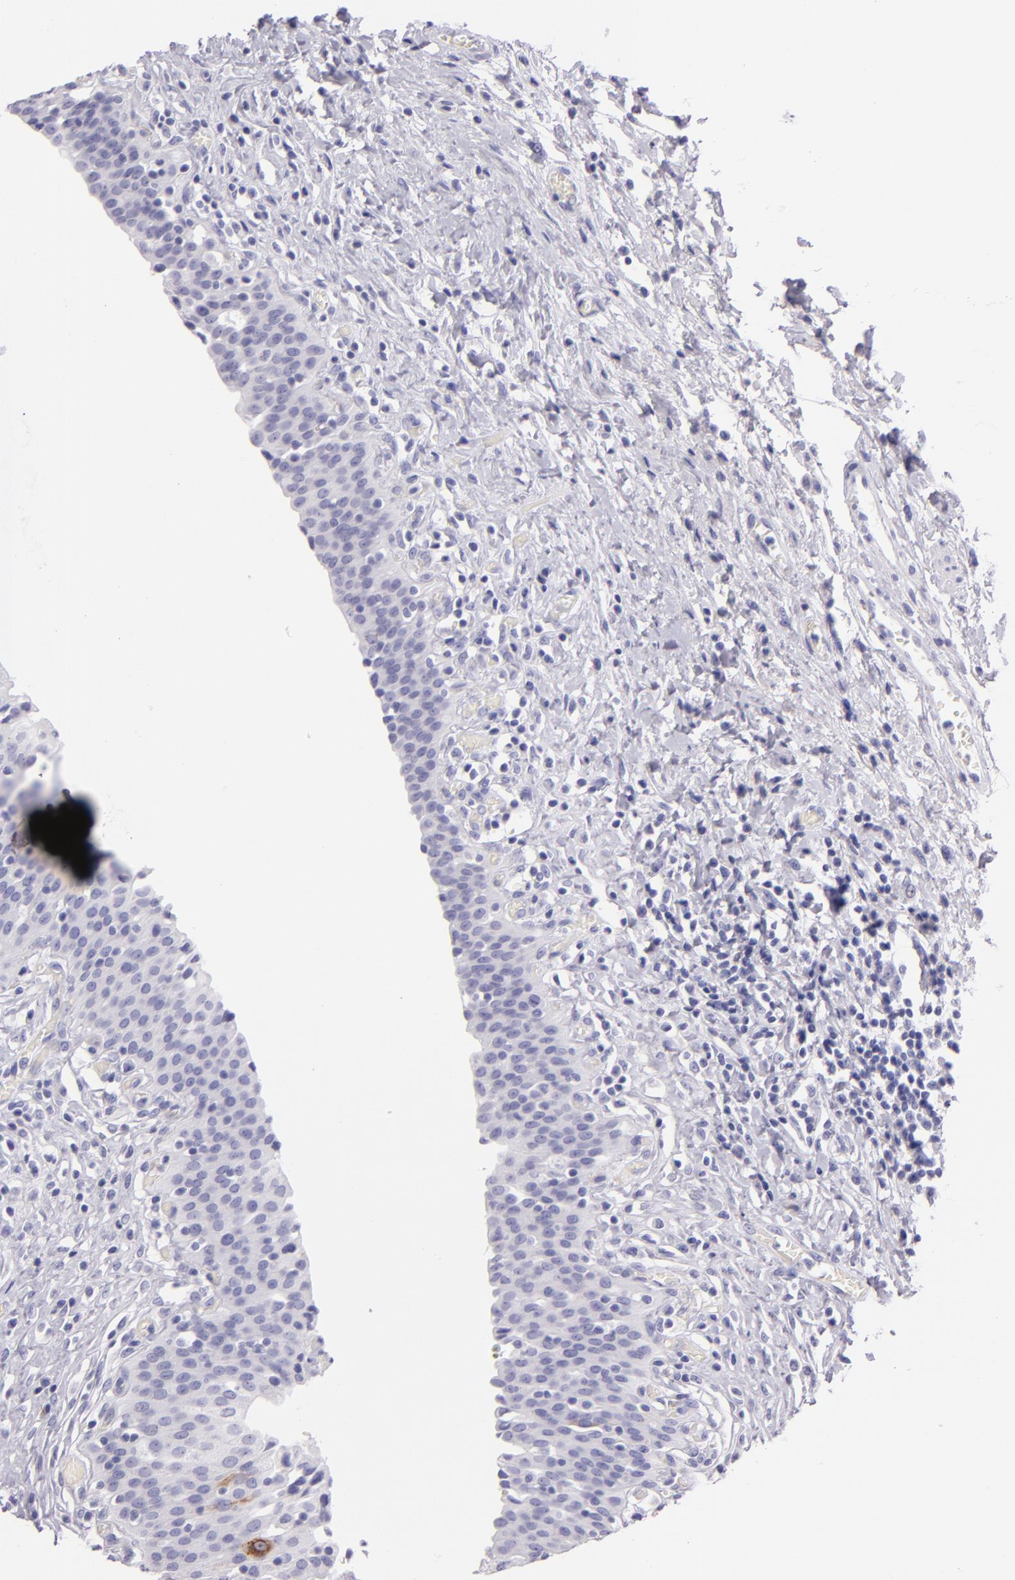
{"staining": {"intensity": "negative", "quantity": "none", "location": "none"}, "tissue": "urinary bladder", "cell_type": "Urothelial cells", "image_type": "normal", "snomed": [{"axis": "morphology", "description": "Normal tissue, NOS"}, {"axis": "topography", "description": "Urinary bladder"}], "caption": "IHC image of unremarkable urinary bladder: urinary bladder stained with DAB demonstrates no significant protein expression in urothelial cells.", "gene": "MUC5AC", "patient": {"sex": "male", "age": 51}}